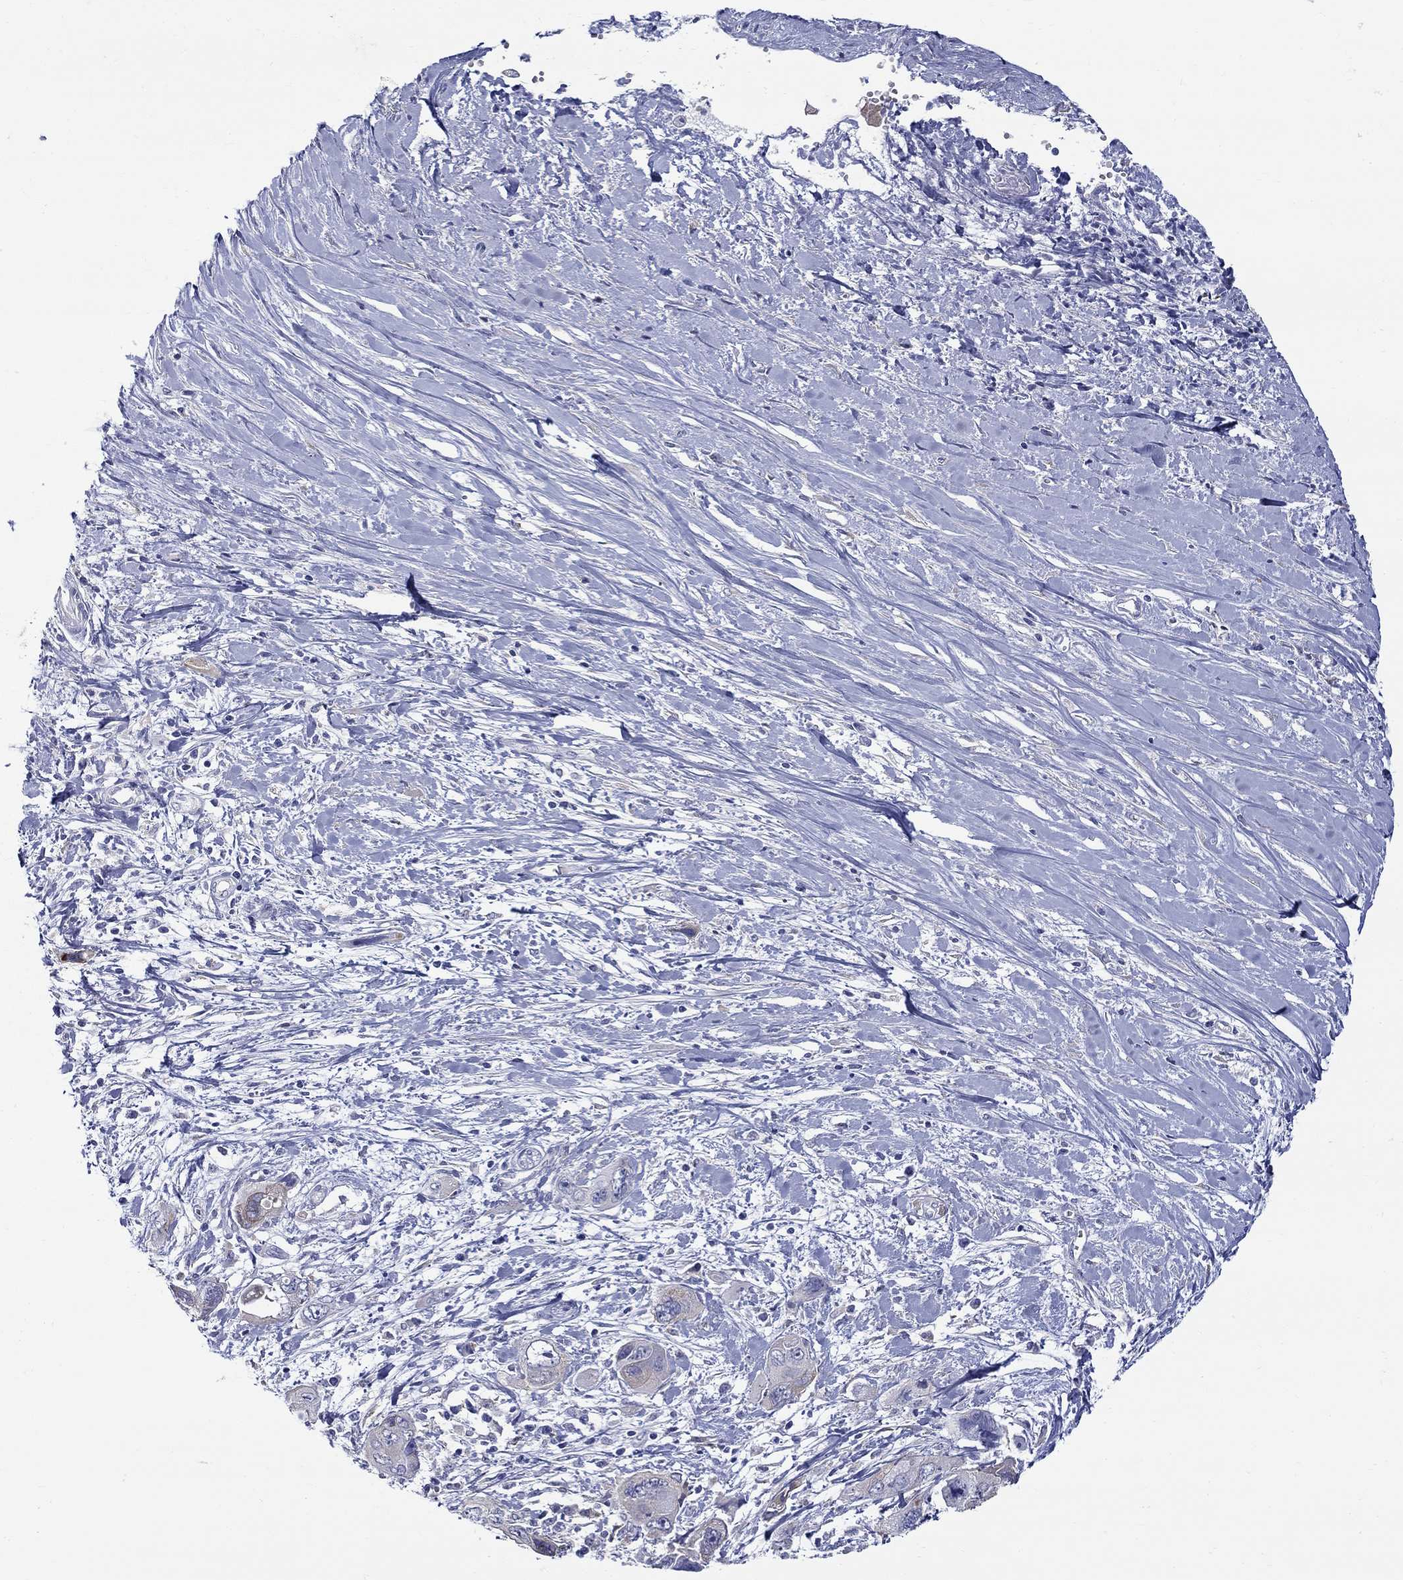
{"staining": {"intensity": "weak", "quantity": "<25%", "location": "cytoplasmic/membranous"}, "tissue": "pancreatic cancer", "cell_type": "Tumor cells", "image_type": "cancer", "snomed": [{"axis": "morphology", "description": "Adenocarcinoma, NOS"}, {"axis": "topography", "description": "Pancreas"}], "caption": "DAB immunohistochemical staining of human adenocarcinoma (pancreatic) exhibits no significant staining in tumor cells. The staining is performed using DAB (3,3'-diaminobenzidine) brown chromogen with nuclei counter-stained in using hematoxylin.", "gene": "QRFPR", "patient": {"sex": "male", "age": 47}}